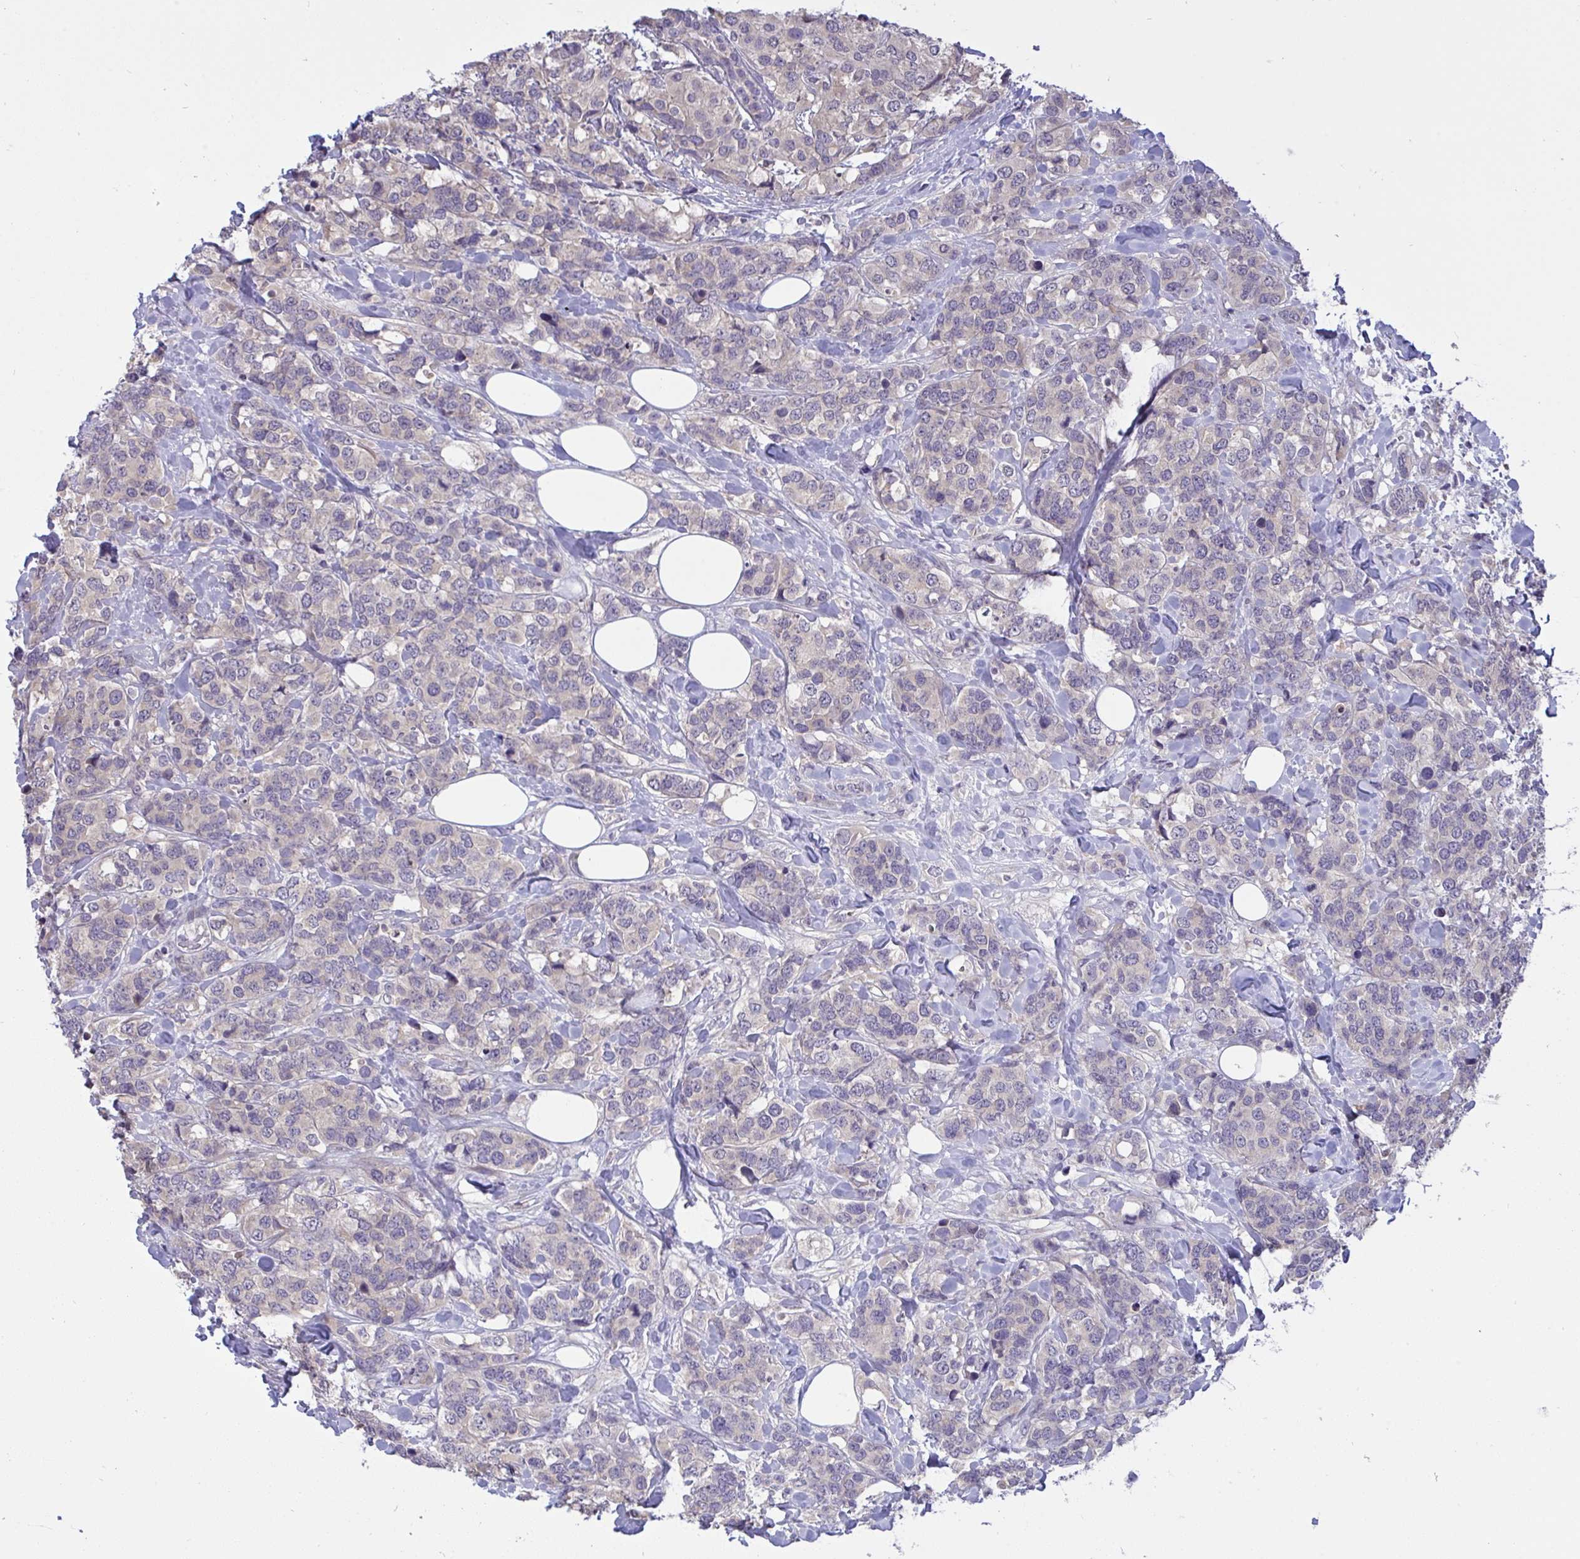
{"staining": {"intensity": "negative", "quantity": "none", "location": "none"}, "tissue": "breast cancer", "cell_type": "Tumor cells", "image_type": "cancer", "snomed": [{"axis": "morphology", "description": "Lobular carcinoma"}, {"axis": "topography", "description": "Breast"}], "caption": "IHC of human breast cancer (lobular carcinoma) exhibits no positivity in tumor cells.", "gene": "TMEM41A", "patient": {"sex": "female", "age": 59}}